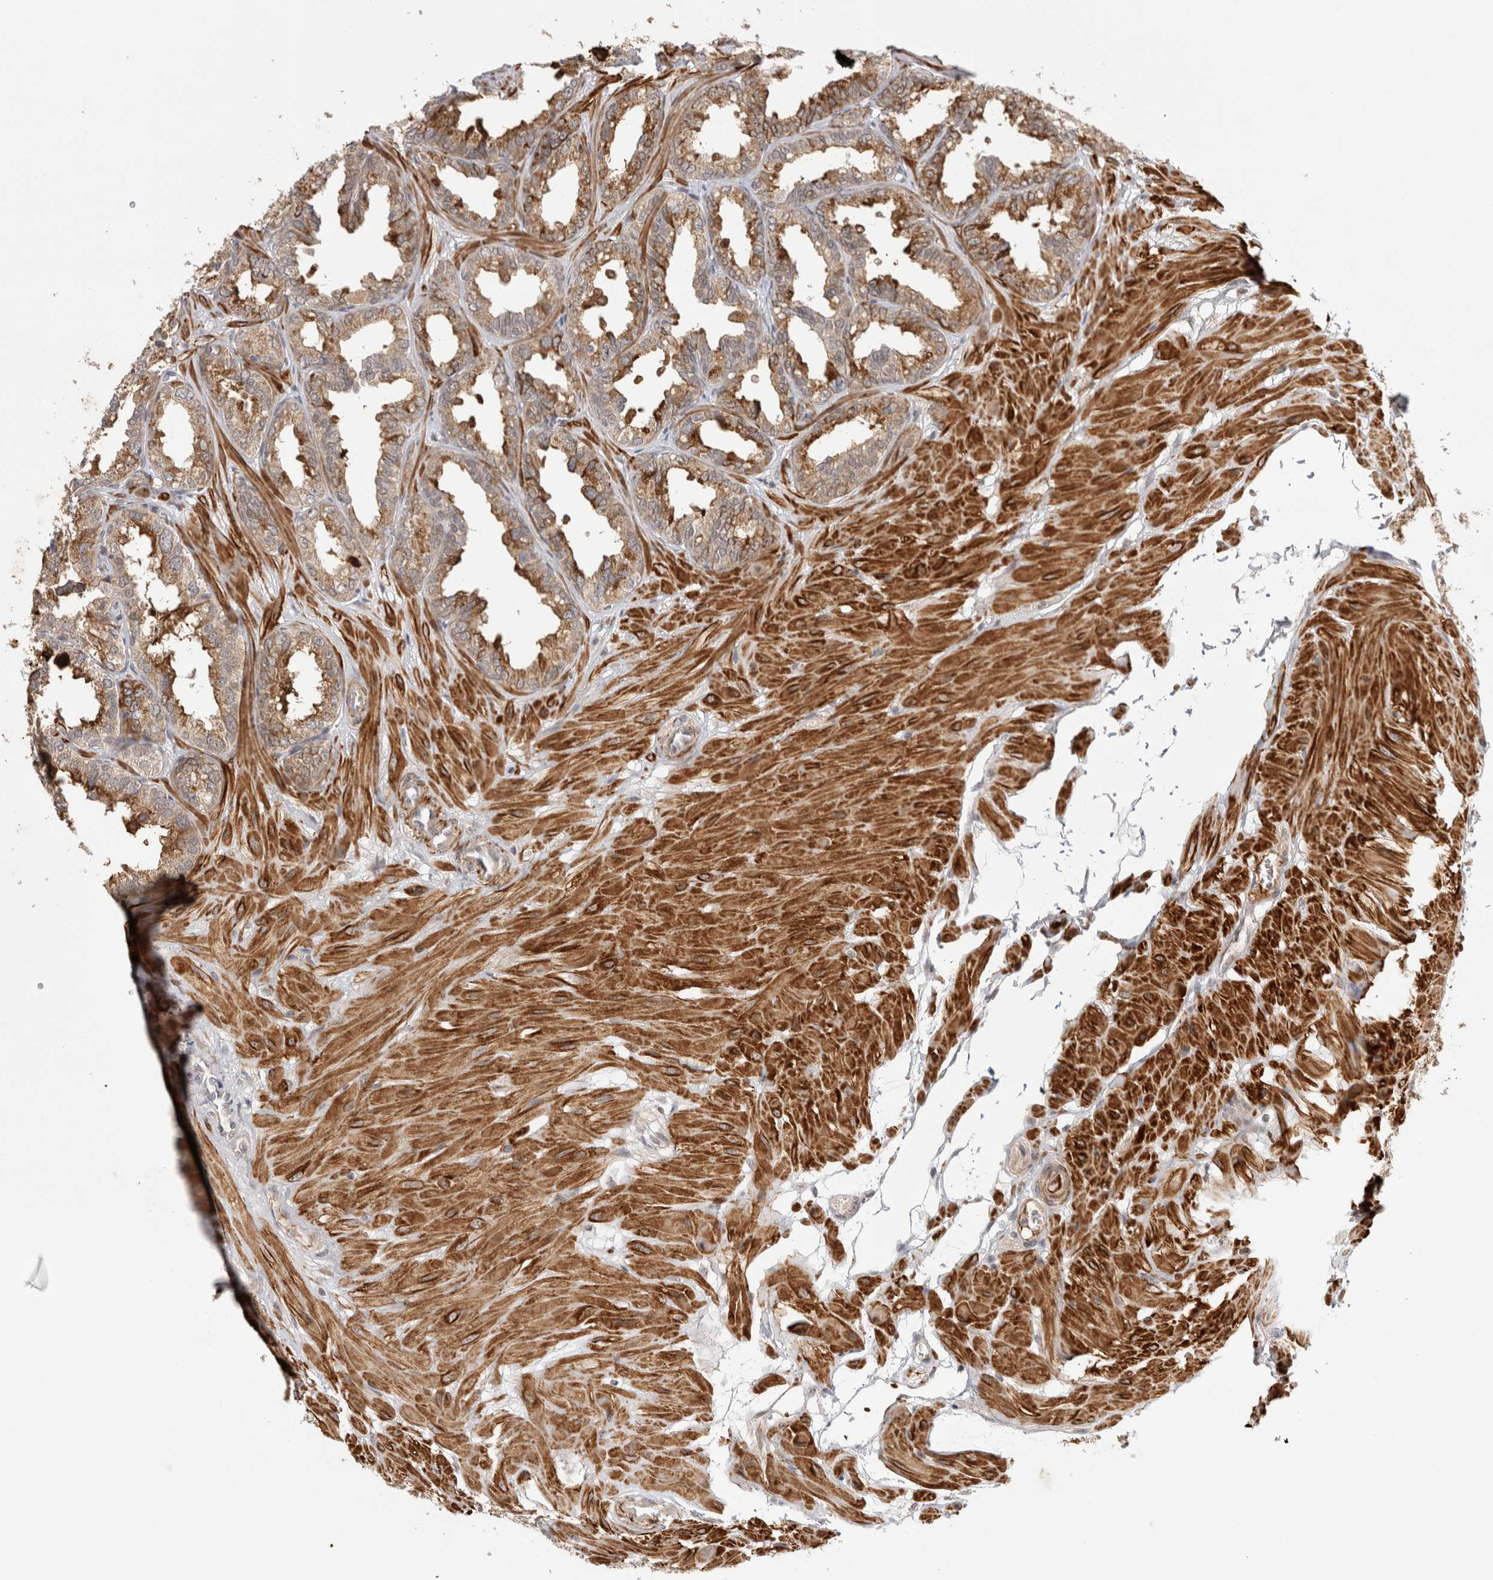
{"staining": {"intensity": "moderate", "quantity": ">75%", "location": "cytoplasmic/membranous"}, "tissue": "seminal vesicle", "cell_type": "Glandular cells", "image_type": "normal", "snomed": [{"axis": "morphology", "description": "Normal tissue, NOS"}, {"axis": "topography", "description": "Prostate"}, {"axis": "topography", "description": "Seminal veicle"}], "caption": "A medium amount of moderate cytoplasmic/membranous staining is present in approximately >75% of glandular cells in normal seminal vesicle.", "gene": "ZNF318", "patient": {"sex": "male", "age": 51}}